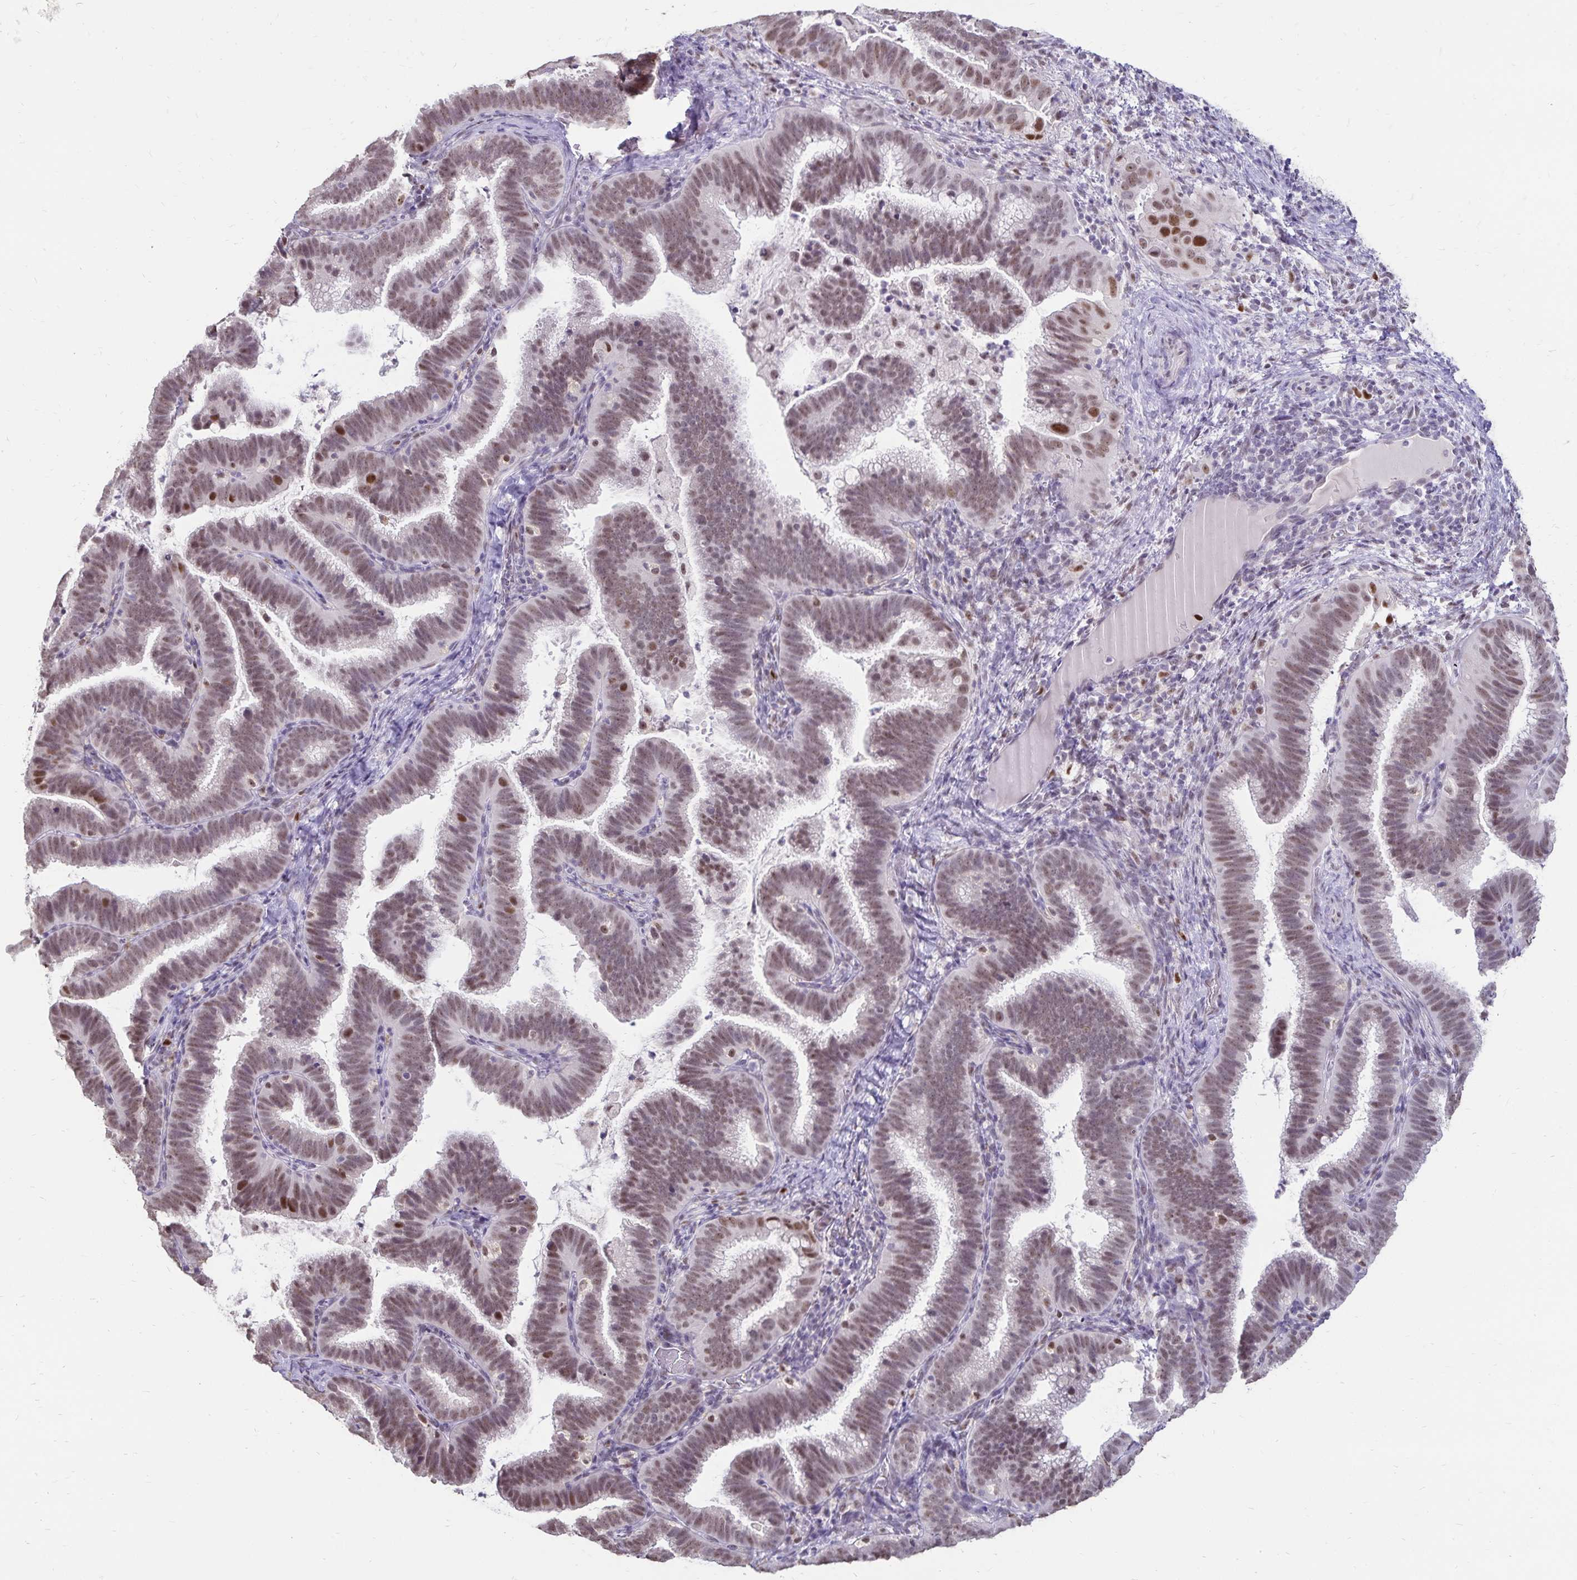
{"staining": {"intensity": "moderate", "quantity": ">75%", "location": "nuclear"}, "tissue": "cervical cancer", "cell_type": "Tumor cells", "image_type": "cancer", "snomed": [{"axis": "morphology", "description": "Adenocarcinoma, NOS"}, {"axis": "topography", "description": "Cervix"}], "caption": "Cervical adenocarcinoma tissue exhibits moderate nuclear staining in about >75% of tumor cells, visualized by immunohistochemistry.", "gene": "POLB", "patient": {"sex": "female", "age": 61}}